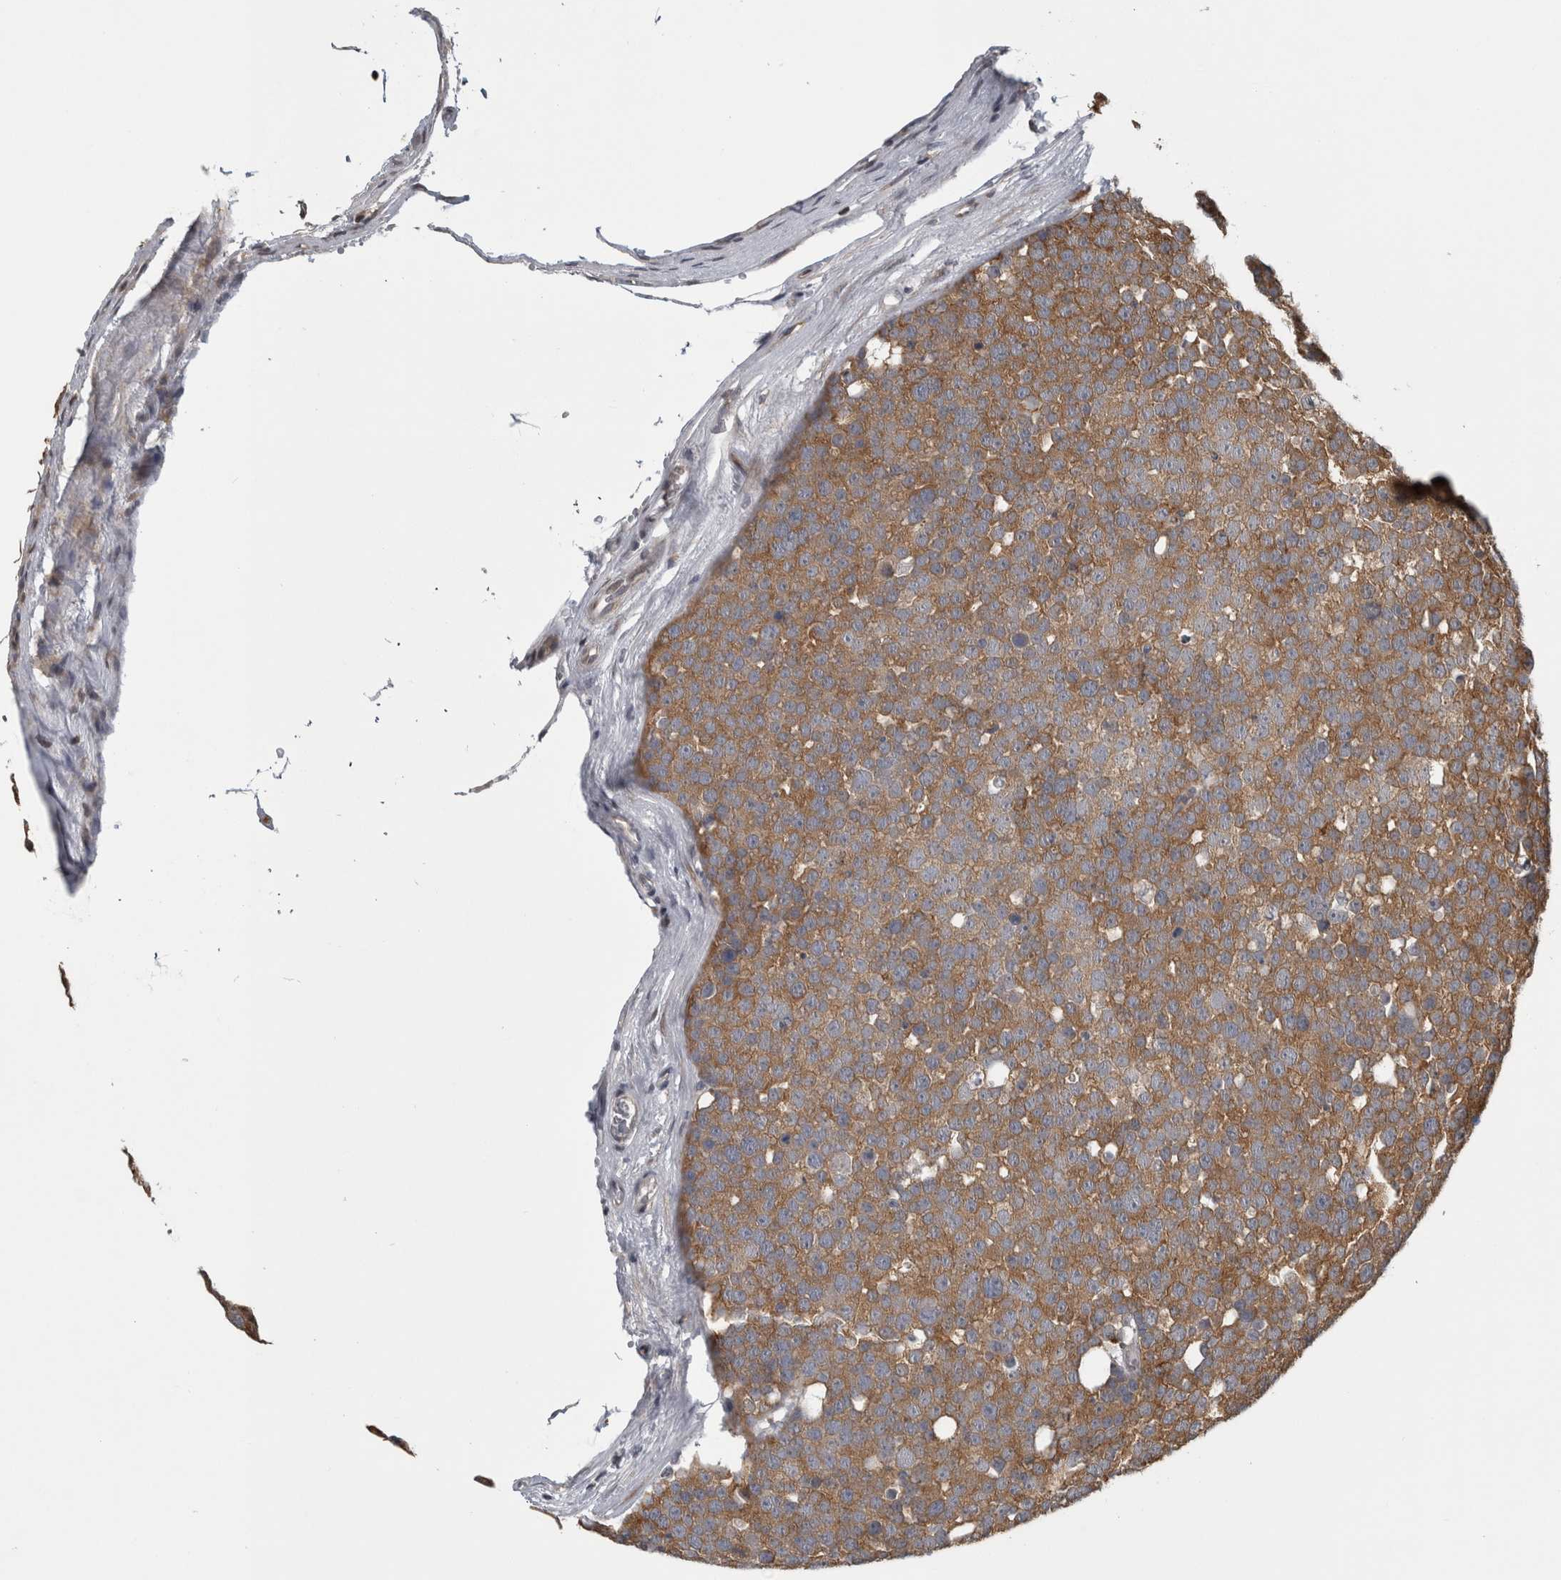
{"staining": {"intensity": "moderate", "quantity": ">75%", "location": "cytoplasmic/membranous"}, "tissue": "testis cancer", "cell_type": "Tumor cells", "image_type": "cancer", "snomed": [{"axis": "morphology", "description": "Seminoma, NOS"}, {"axis": "topography", "description": "Testis"}], "caption": "The immunohistochemical stain shows moderate cytoplasmic/membranous staining in tumor cells of testis cancer (seminoma) tissue. (Stains: DAB (3,3'-diaminobenzidine) in brown, nuclei in blue, Microscopy: brightfield microscopy at high magnification).", "gene": "ATXN2", "patient": {"sex": "male", "age": 71}}